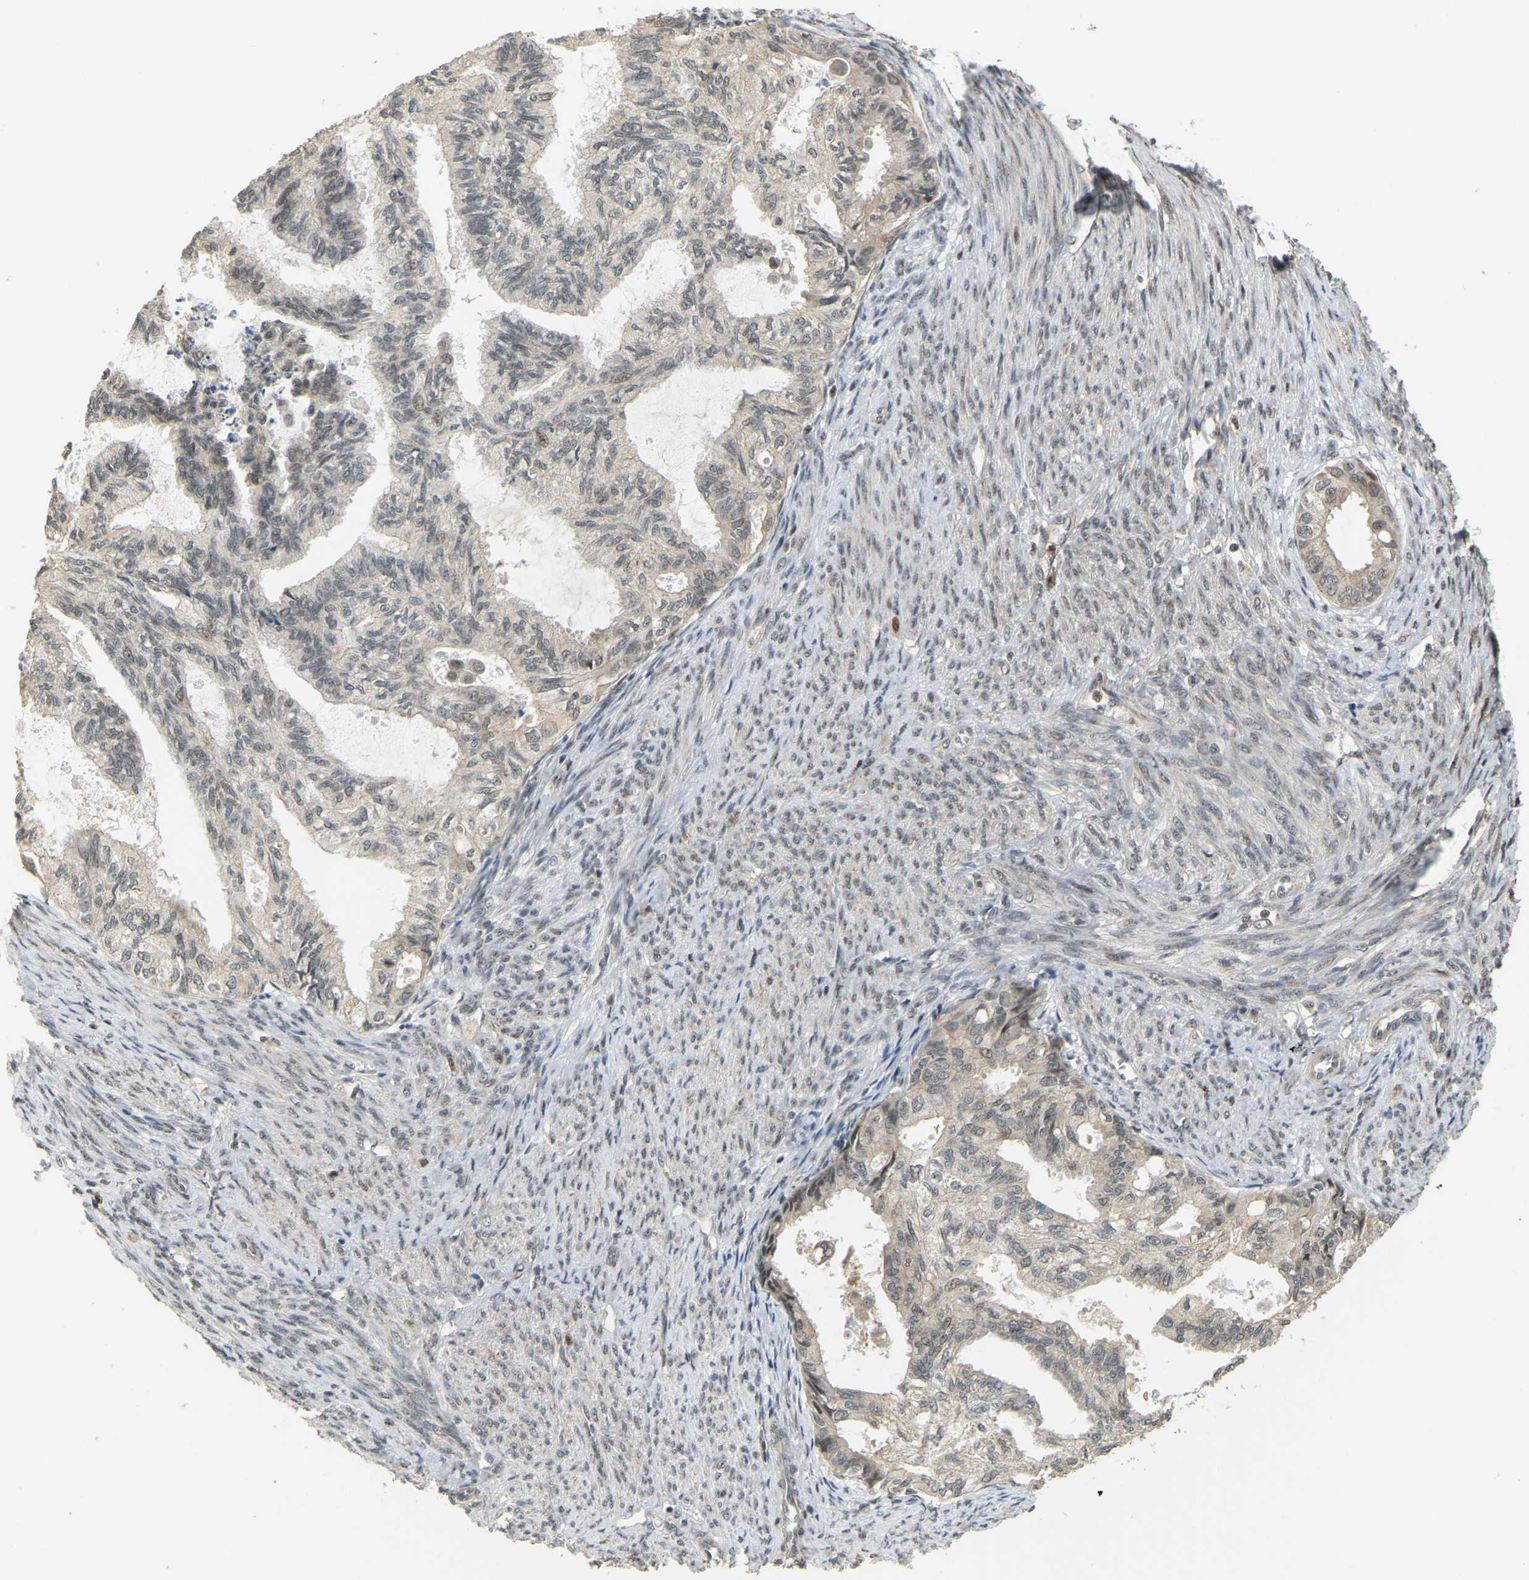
{"staining": {"intensity": "weak", "quantity": "<25%", "location": "nuclear"}, "tissue": "cervical cancer", "cell_type": "Tumor cells", "image_type": "cancer", "snomed": [{"axis": "morphology", "description": "Normal tissue, NOS"}, {"axis": "morphology", "description": "Adenocarcinoma, NOS"}, {"axis": "topography", "description": "Cervix"}, {"axis": "topography", "description": "Endometrium"}], "caption": "Tumor cells are negative for protein expression in human adenocarcinoma (cervical).", "gene": "BRF2", "patient": {"sex": "female", "age": 86}}